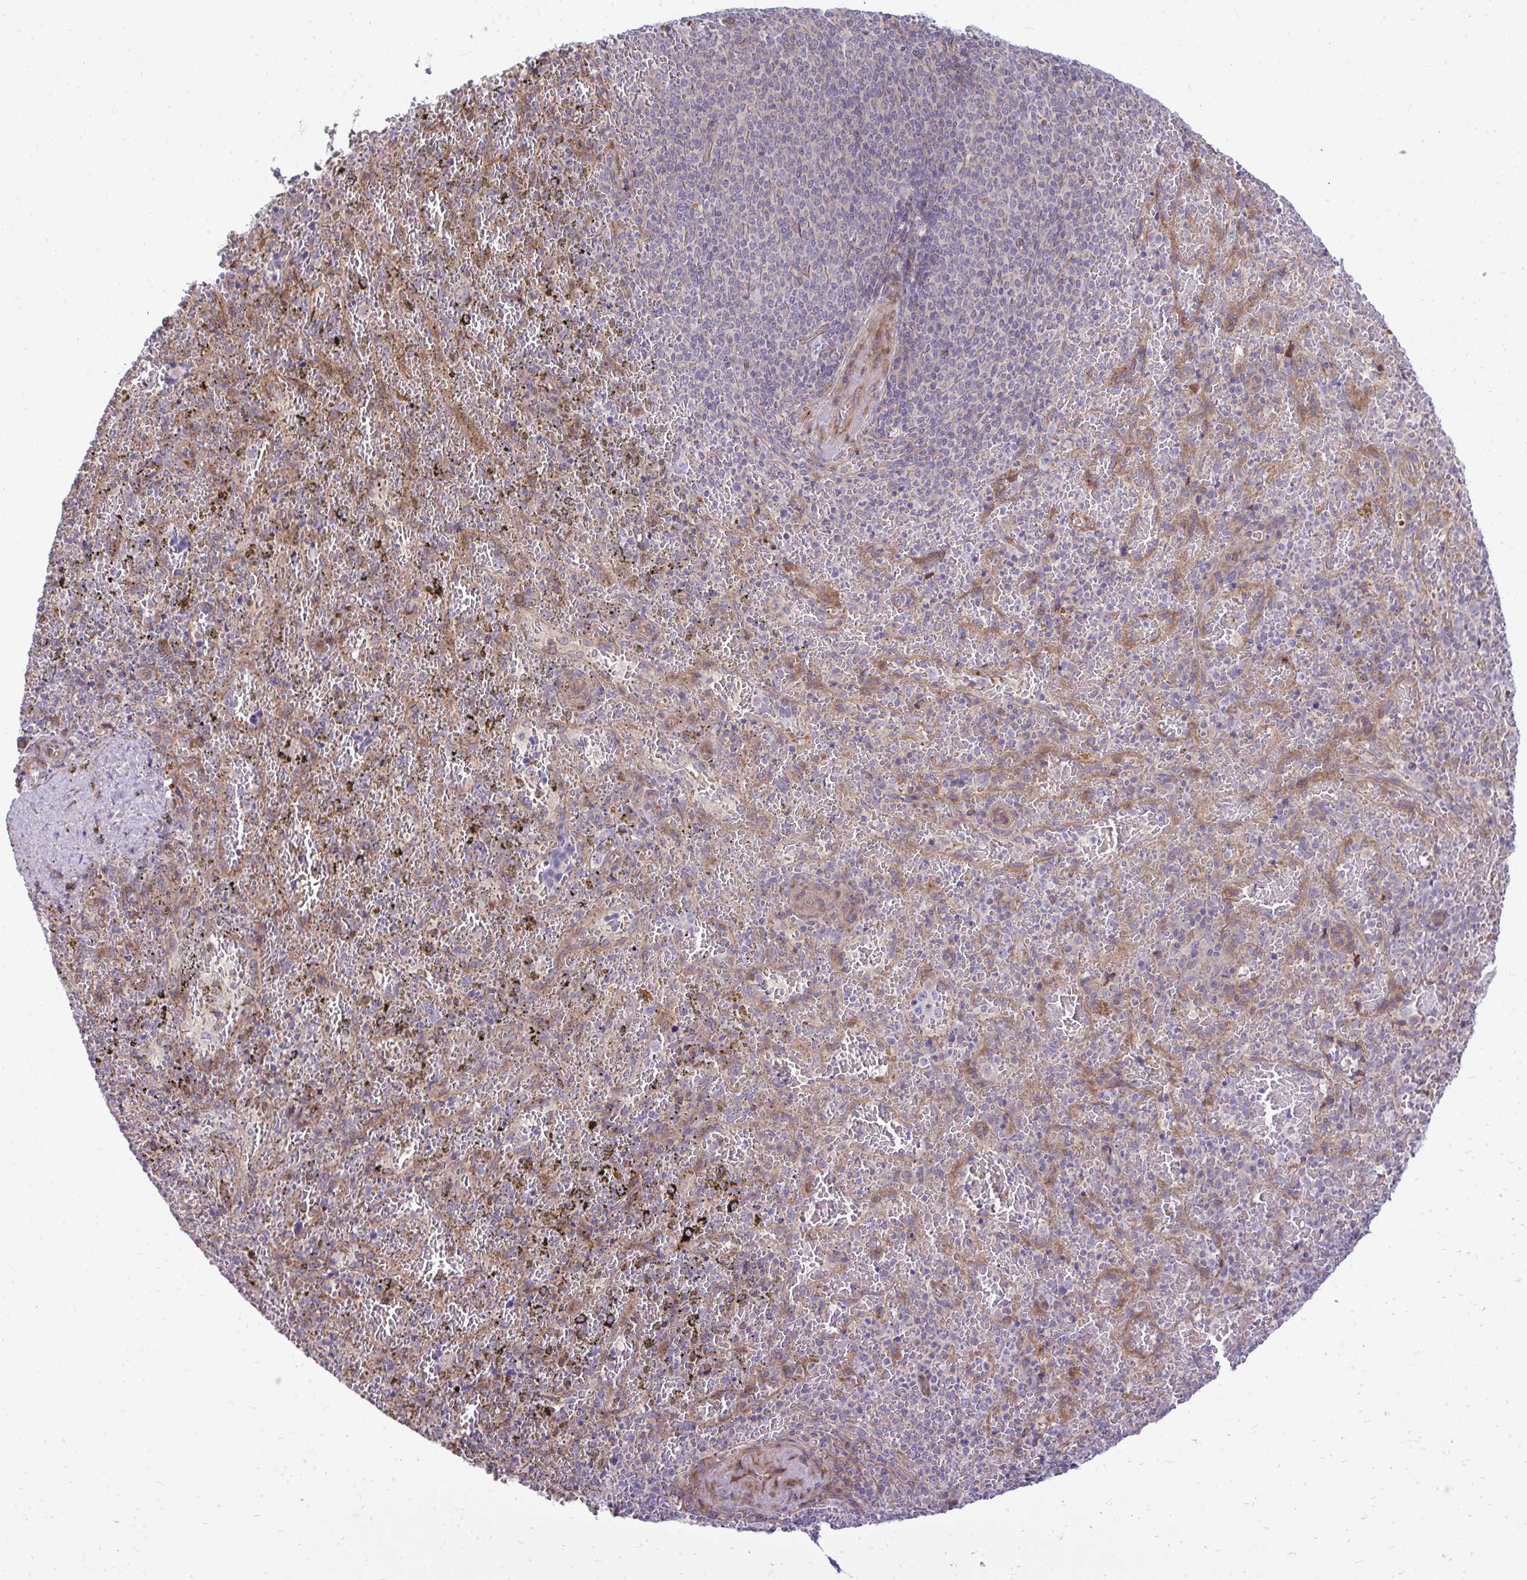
{"staining": {"intensity": "weak", "quantity": "<25%", "location": "cytoplasmic/membranous"}, "tissue": "spleen", "cell_type": "Cells in red pulp", "image_type": "normal", "snomed": [{"axis": "morphology", "description": "Normal tissue, NOS"}, {"axis": "topography", "description": "Spleen"}], "caption": "Cells in red pulp show no significant expression in benign spleen. (Immunohistochemistry (ihc), brightfield microscopy, high magnification).", "gene": "ZSCAN9", "patient": {"sex": "female", "age": 50}}